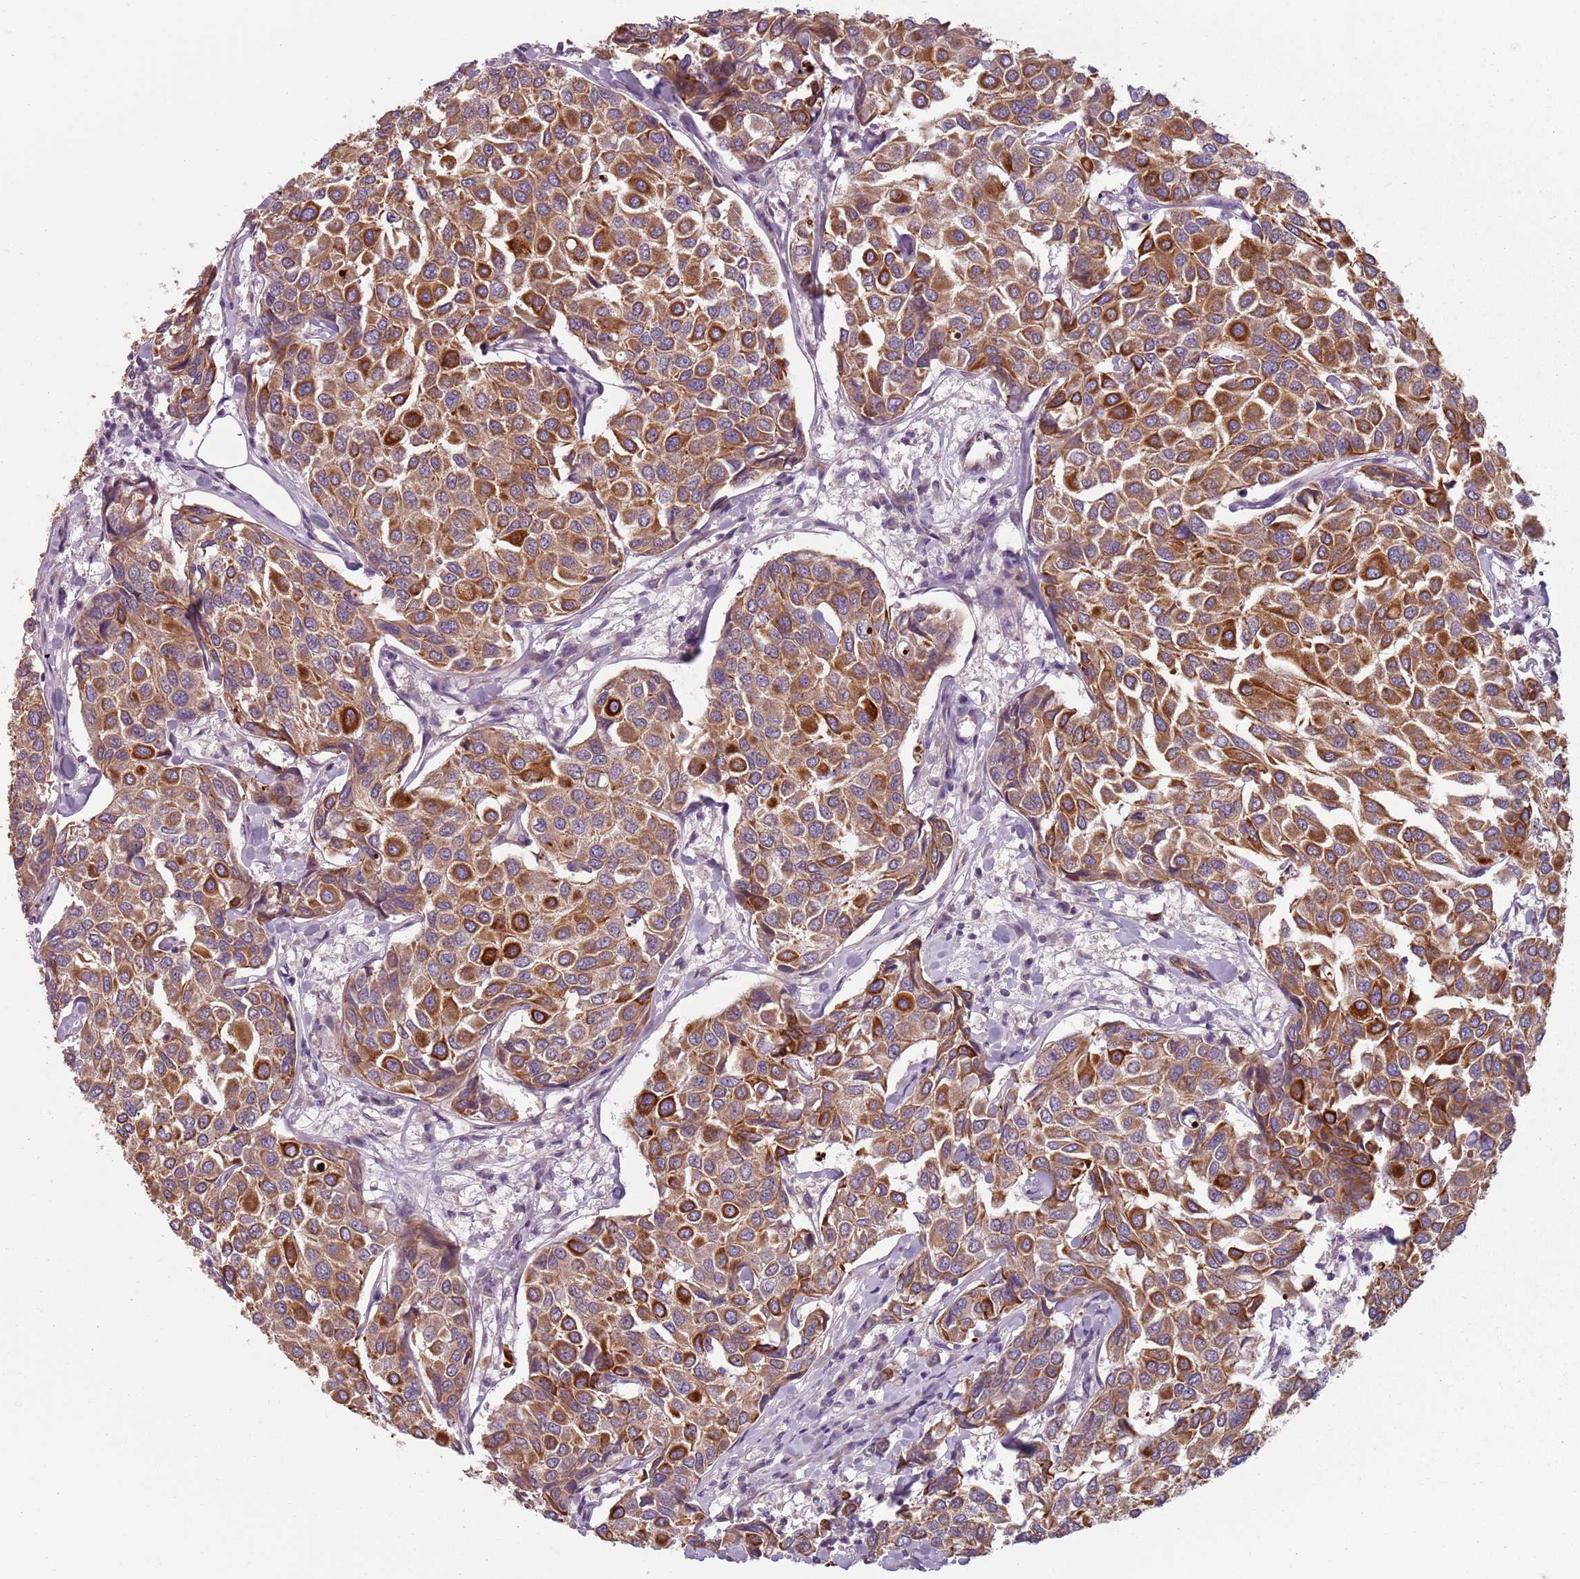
{"staining": {"intensity": "strong", "quantity": ">75%", "location": "cytoplasmic/membranous"}, "tissue": "breast cancer", "cell_type": "Tumor cells", "image_type": "cancer", "snomed": [{"axis": "morphology", "description": "Duct carcinoma"}, {"axis": "topography", "description": "Breast"}], "caption": "A photomicrograph of breast cancer stained for a protein displays strong cytoplasmic/membranous brown staining in tumor cells.", "gene": "TLCD2", "patient": {"sex": "female", "age": 55}}